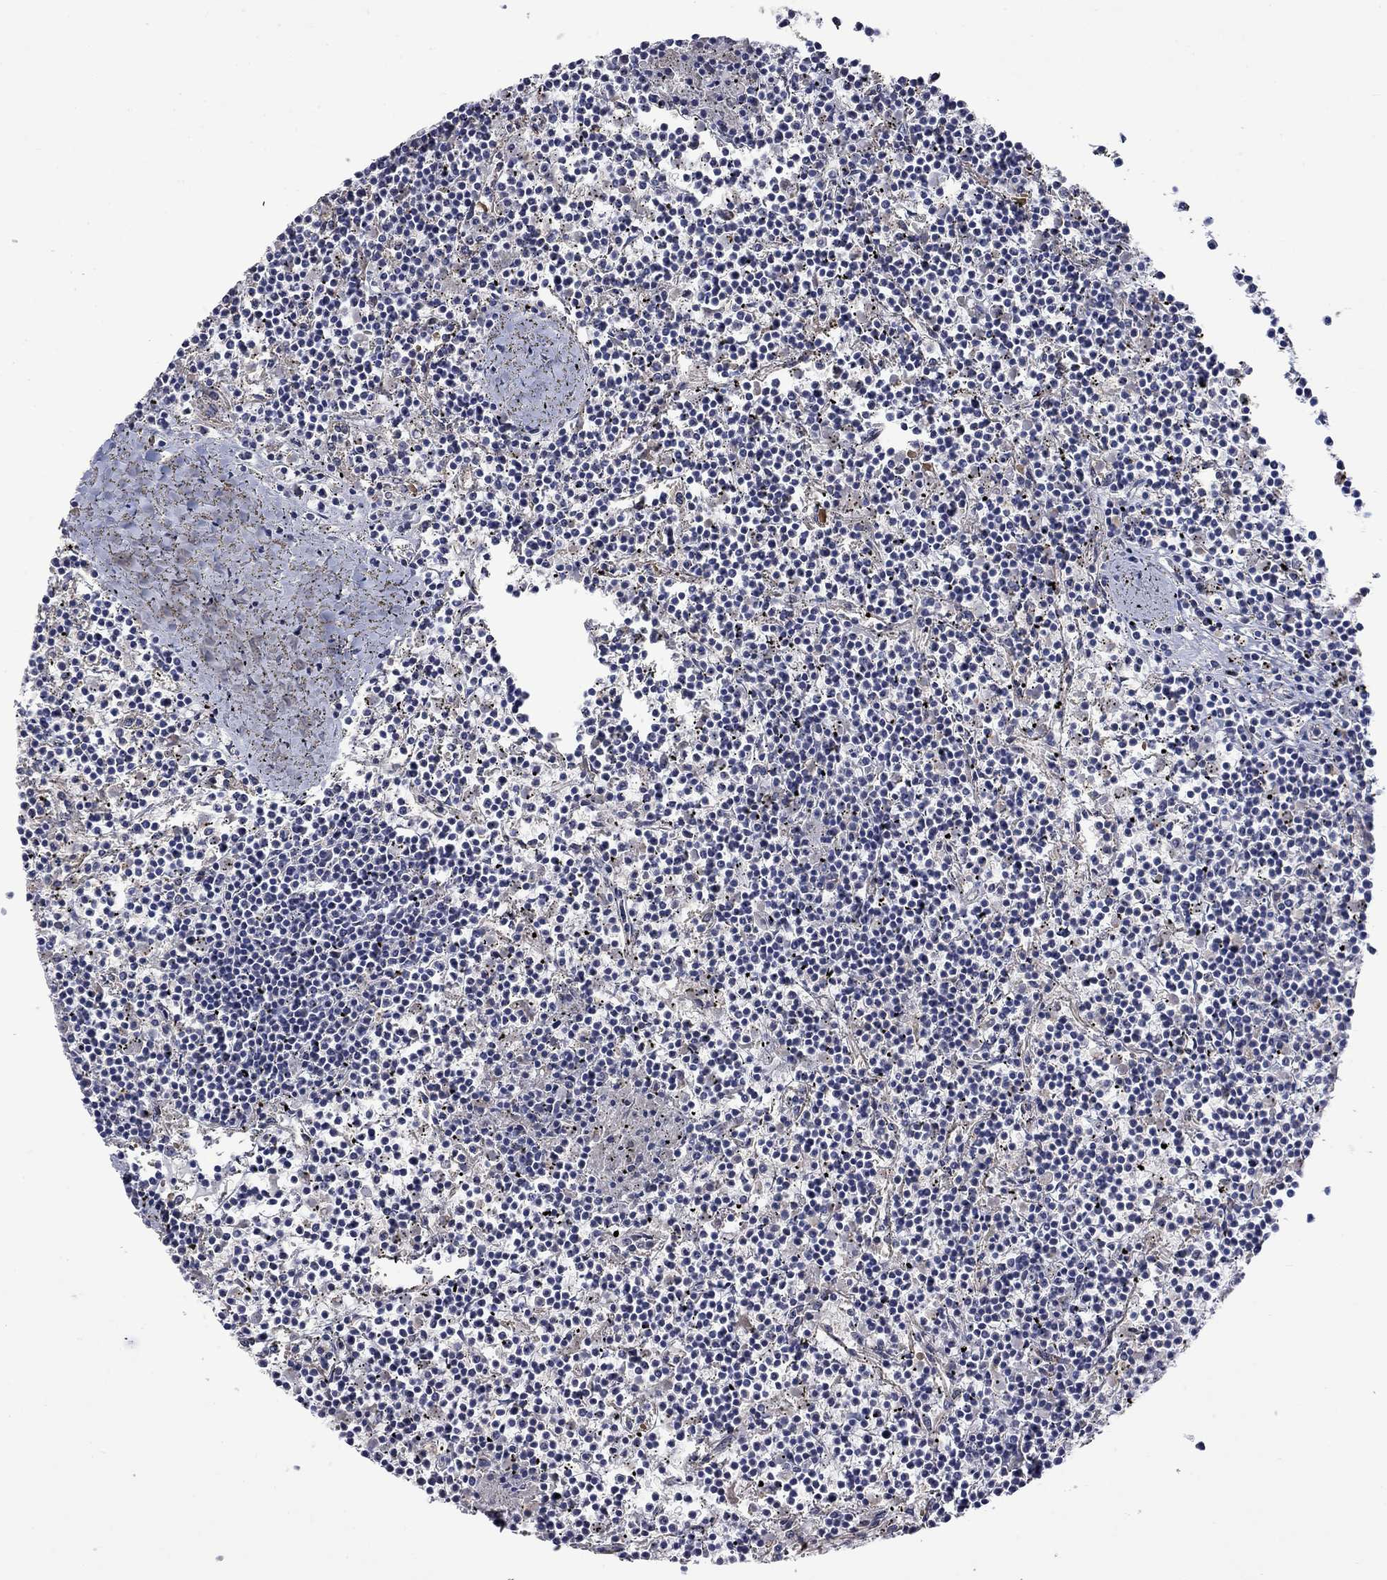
{"staining": {"intensity": "negative", "quantity": "none", "location": "none"}, "tissue": "lymphoma", "cell_type": "Tumor cells", "image_type": "cancer", "snomed": [{"axis": "morphology", "description": "Malignant lymphoma, non-Hodgkin's type, Low grade"}, {"axis": "topography", "description": "Spleen"}], "caption": "This is a histopathology image of immunohistochemistry staining of low-grade malignant lymphoma, non-Hodgkin's type, which shows no positivity in tumor cells. The staining was performed using DAB to visualize the protein expression in brown, while the nuclei were stained in blue with hematoxylin (Magnification: 20x).", "gene": "CAMKK2", "patient": {"sex": "female", "age": 19}}